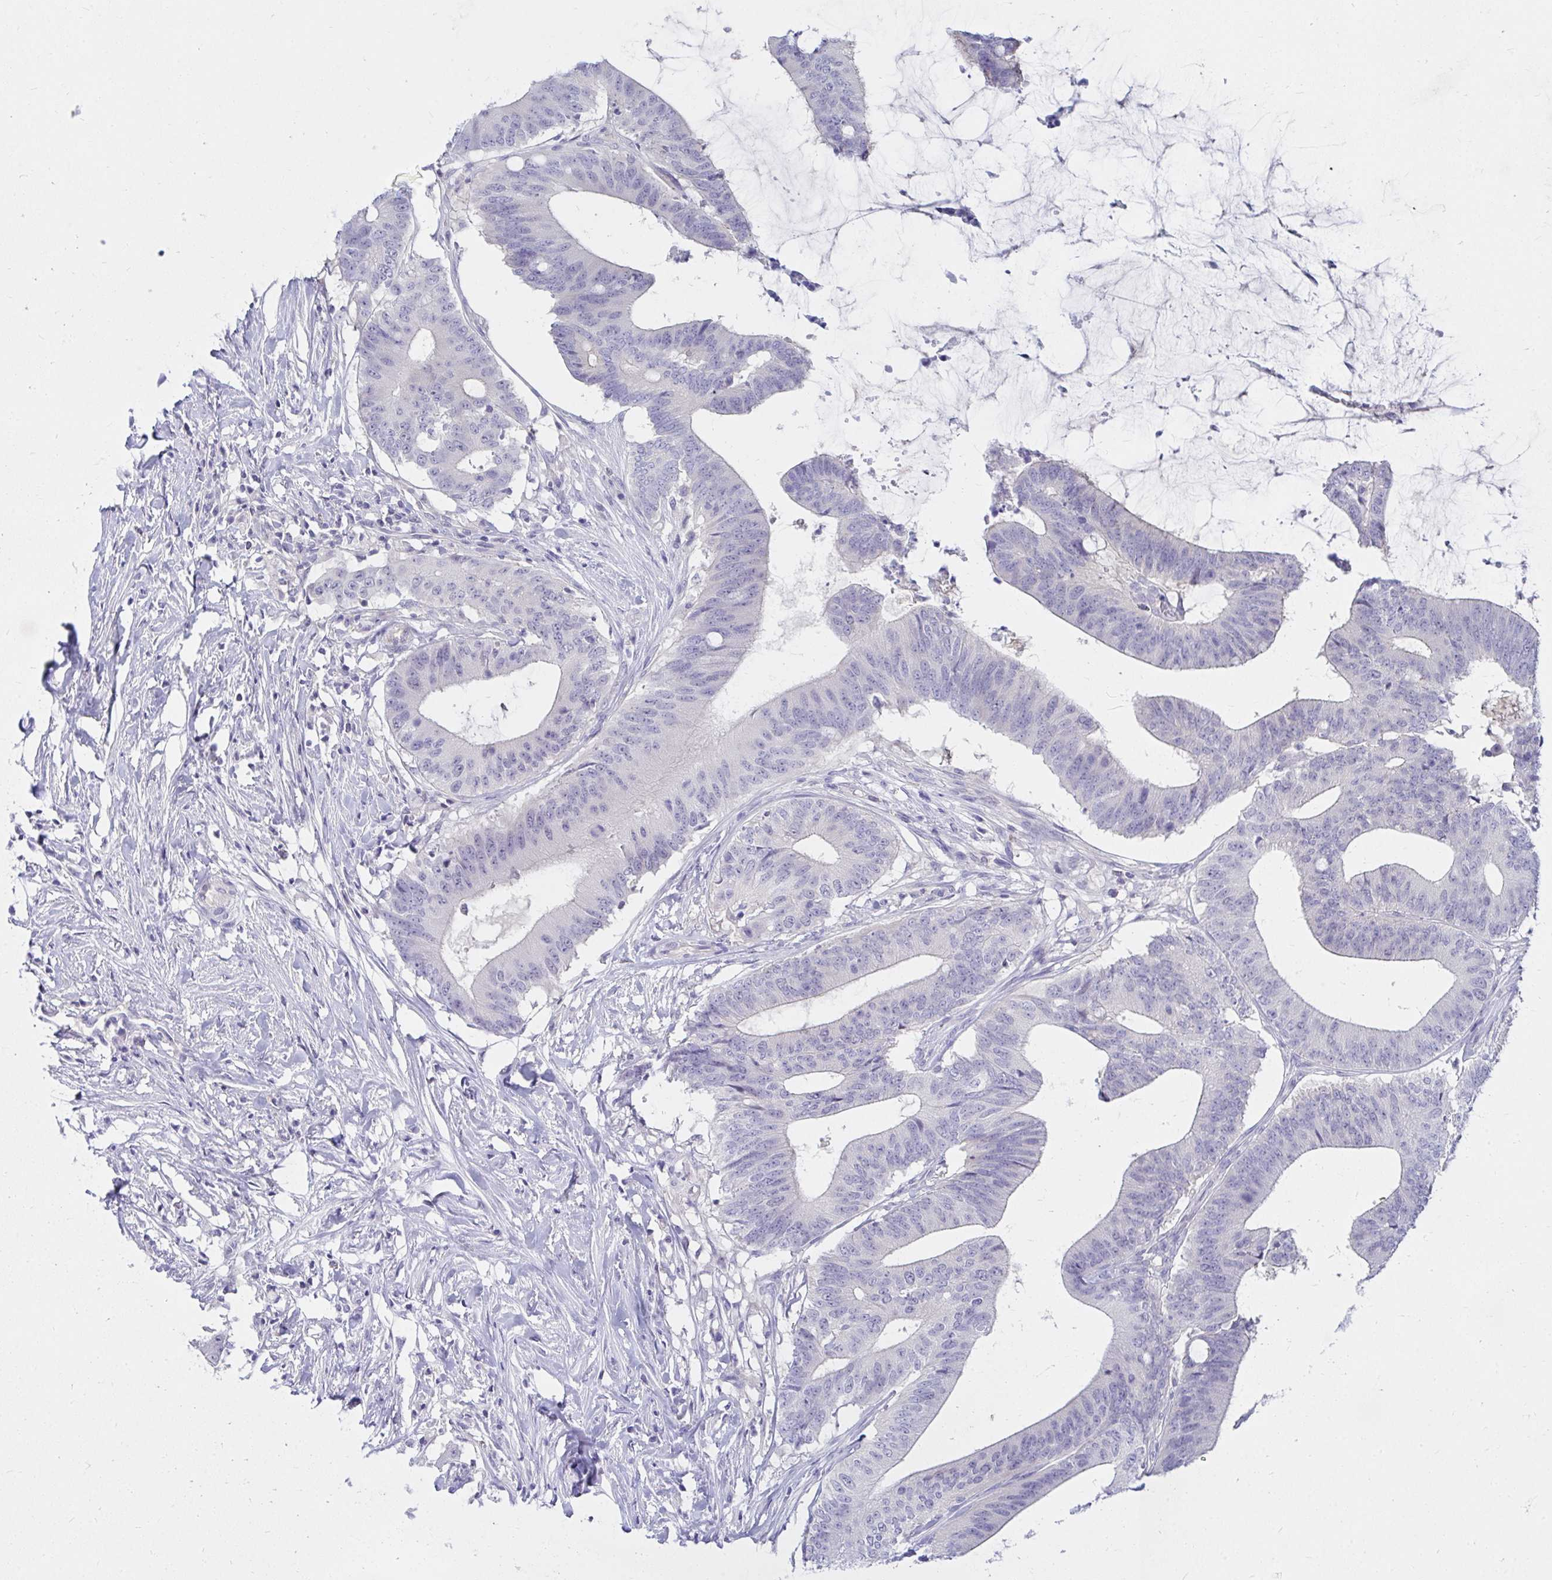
{"staining": {"intensity": "negative", "quantity": "none", "location": "none"}, "tissue": "colorectal cancer", "cell_type": "Tumor cells", "image_type": "cancer", "snomed": [{"axis": "morphology", "description": "Adenocarcinoma, NOS"}, {"axis": "topography", "description": "Colon"}], "caption": "Micrograph shows no significant protein positivity in tumor cells of colorectal cancer (adenocarcinoma).", "gene": "C19orf81", "patient": {"sex": "female", "age": 43}}